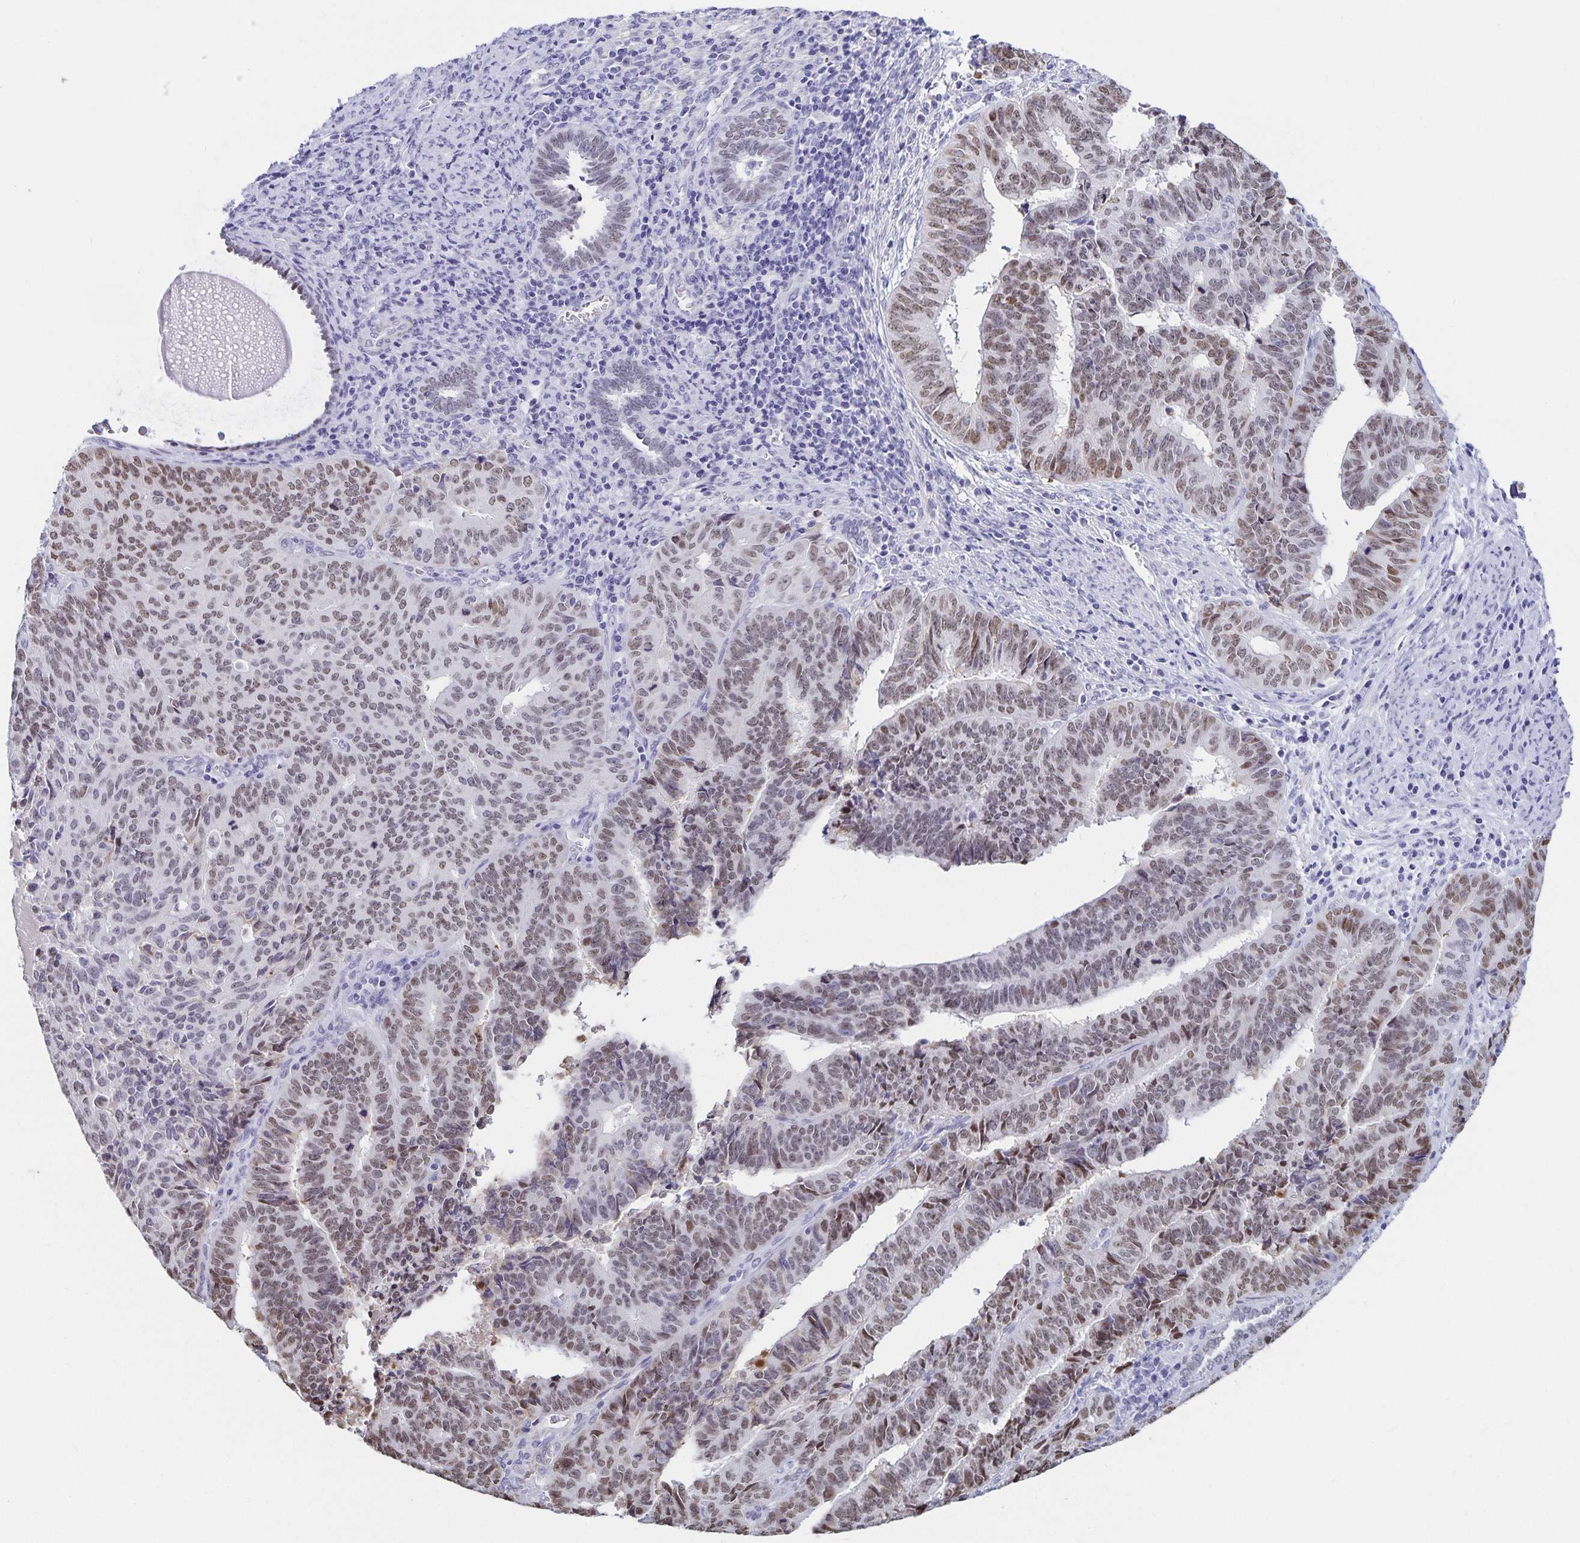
{"staining": {"intensity": "moderate", "quantity": ">75%", "location": "nuclear"}, "tissue": "endometrial cancer", "cell_type": "Tumor cells", "image_type": "cancer", "snomed": [{"axis": "morphology", "description": "Adenocarcinoma, NOS"}, {"axis": "topography", "description": "Endometrium"}], "caption": "This histopathology image reveals IHC staining of human endometrial adenocarcinoma, with medium moderate nuclear positivity in about >75% of tumor cells.", "gene": "HMGB3", "patient": {"sex": "female", "age": 65}}